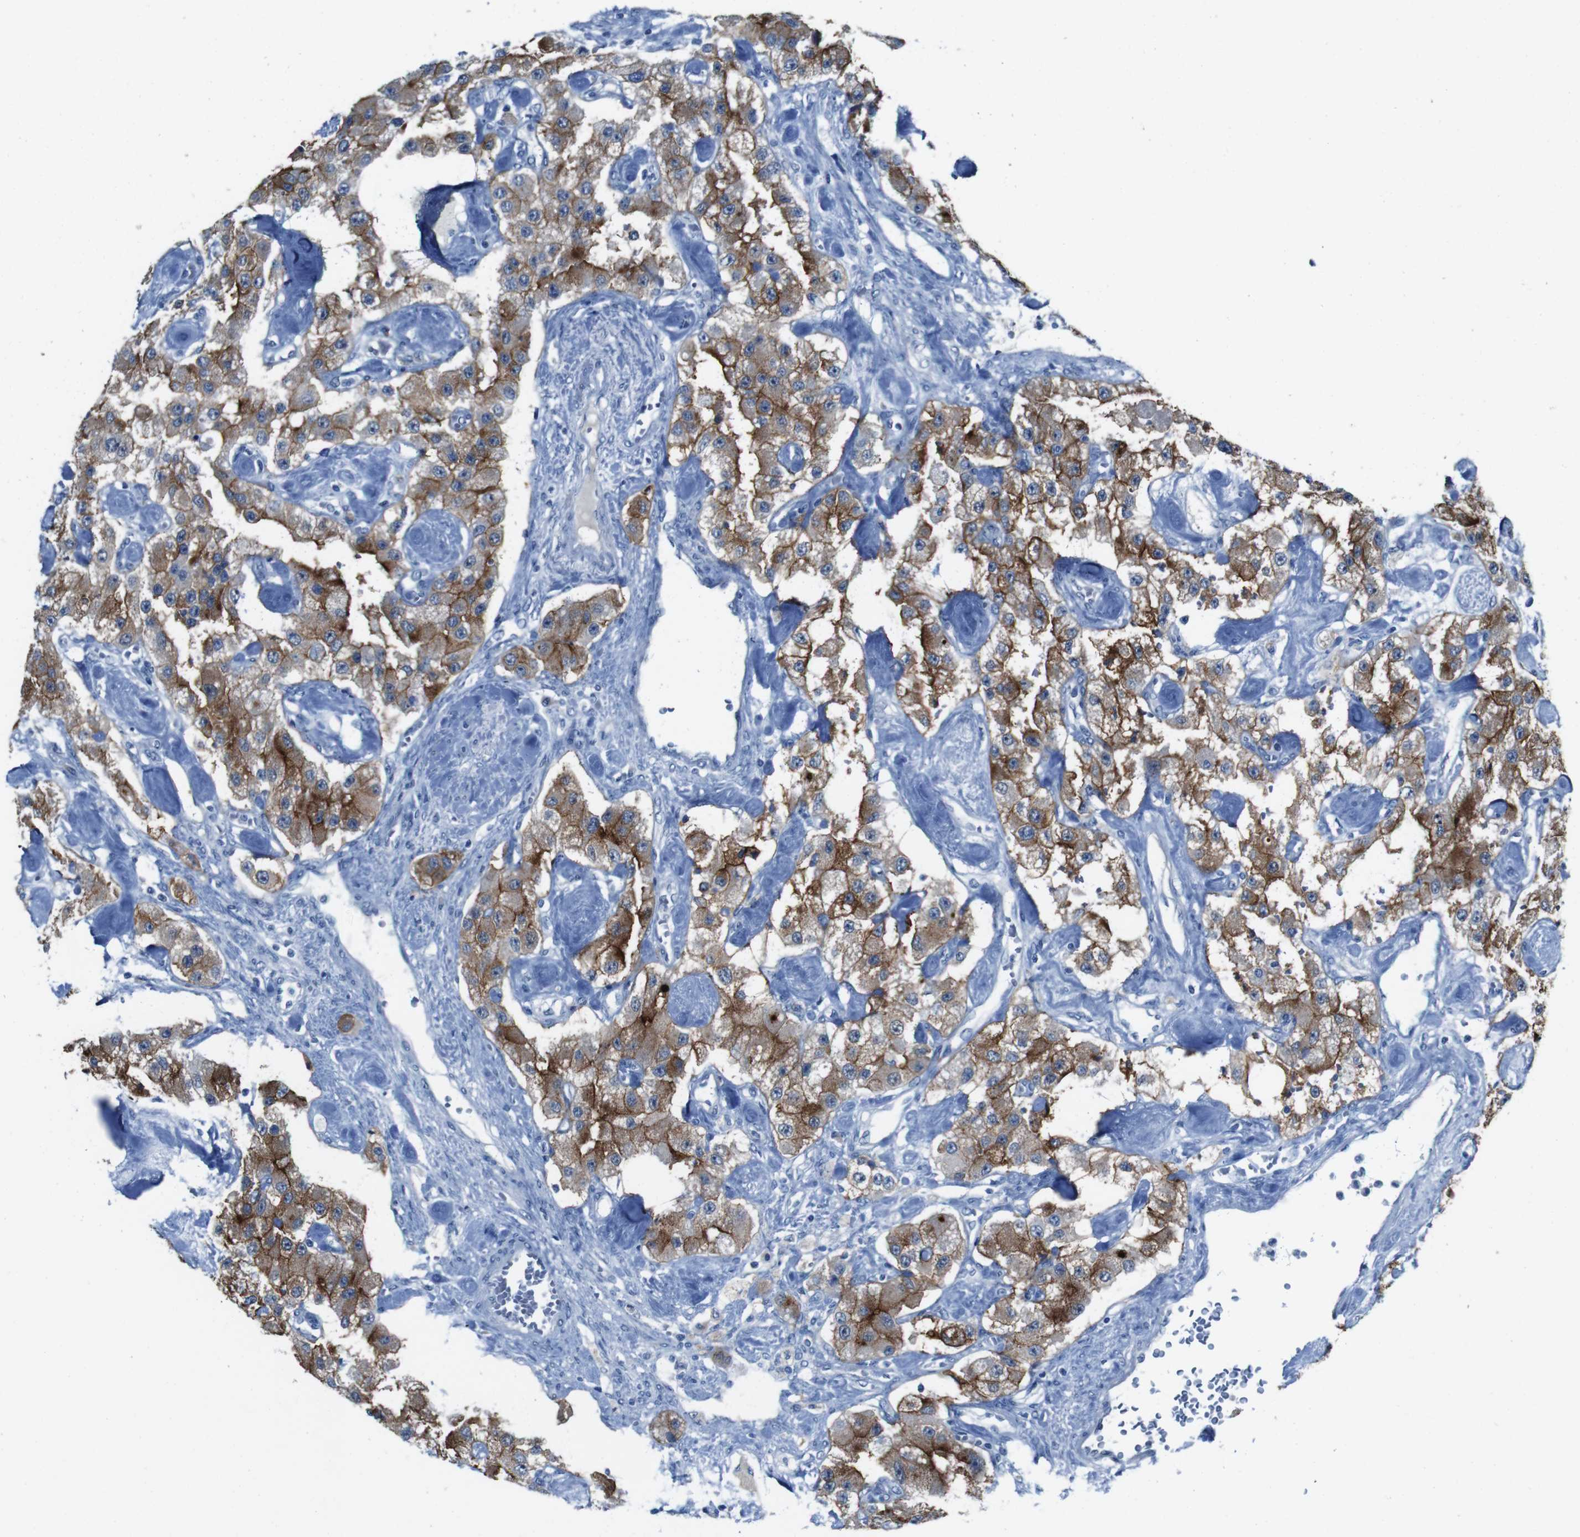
{"staining": {"intensity": "moderate", "quantity": ">75%", "location": "cytoplasmic/membranous"}, "tissue": "carcinoid", "cell_type": "Tumor cells", "image_type": "cancer", "snomed": [{"axis": "morphology", "description": "Carcinoid, malignant, NOS"}, {"axis": "topography", "description": "Pancreas"}], "caption": "Tumor cells display medium levels of moderate cytoplasmic/membranous expression in approximately >75% of cells in human carcinoid.", "gene": "CDHR2", "patient": {"sex": "male", "age": 41}}